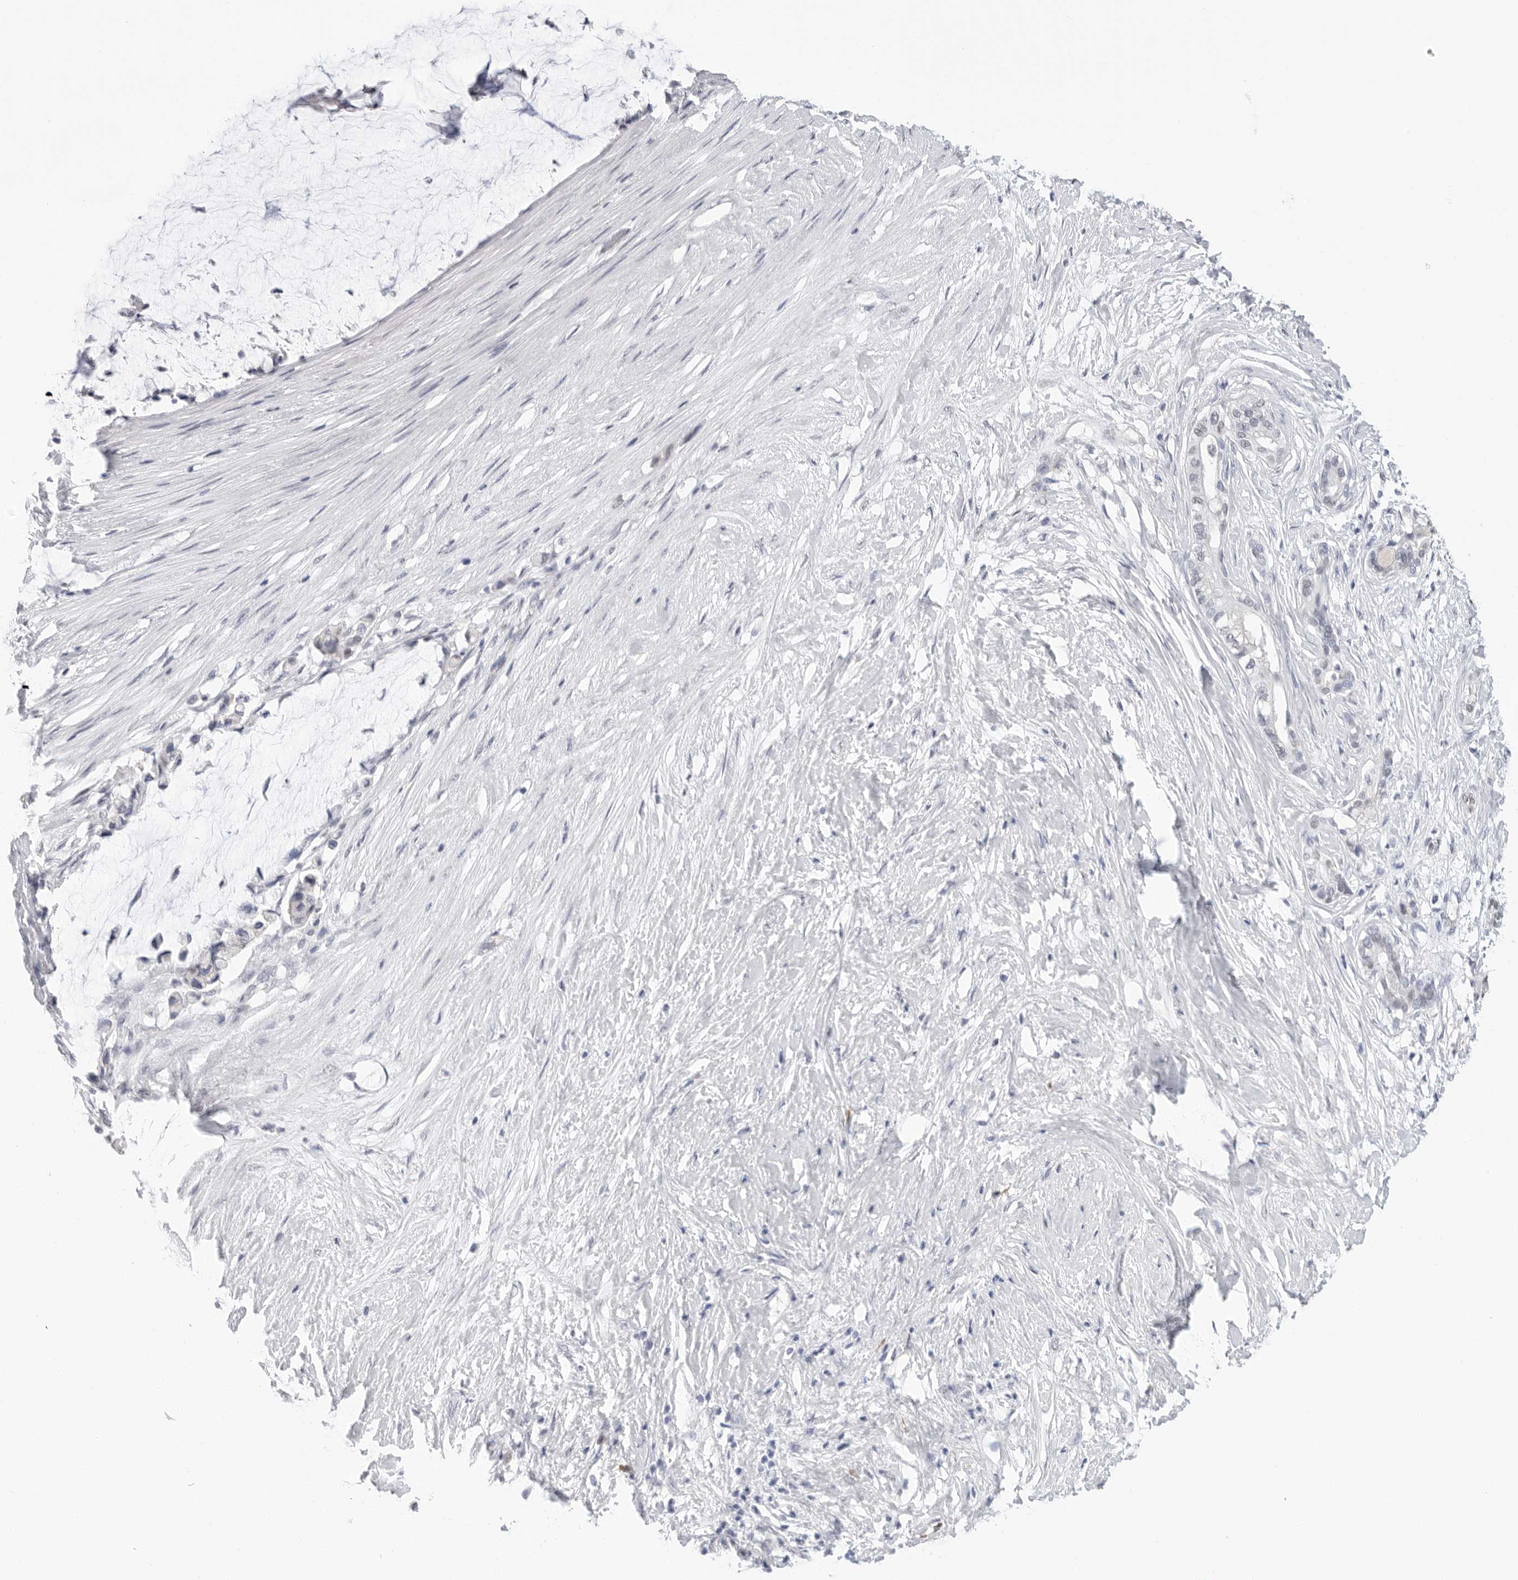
{"staining": {"intensity": "weak", "quantity": "<25%", "location": "nuclear"}, "tissue": "pancreatic cancer", "cell_type": "Tumor cells", "image_type": "cancer", "snomed": [{"axis": "morphology", "description": "Adenocarcinoma, NOS"}, {"axis": "topography", "description": "Pancreas"}], "caption": "High power microscopy histopathology image of an immunohistochemistry (IHC) histopathology image of pancreatic cancer (adenocarcinoma), revealing no significant expression in tumor cells.", "gene": "ARHGEF10", "patient": {"sex": "male", "age": 41}}